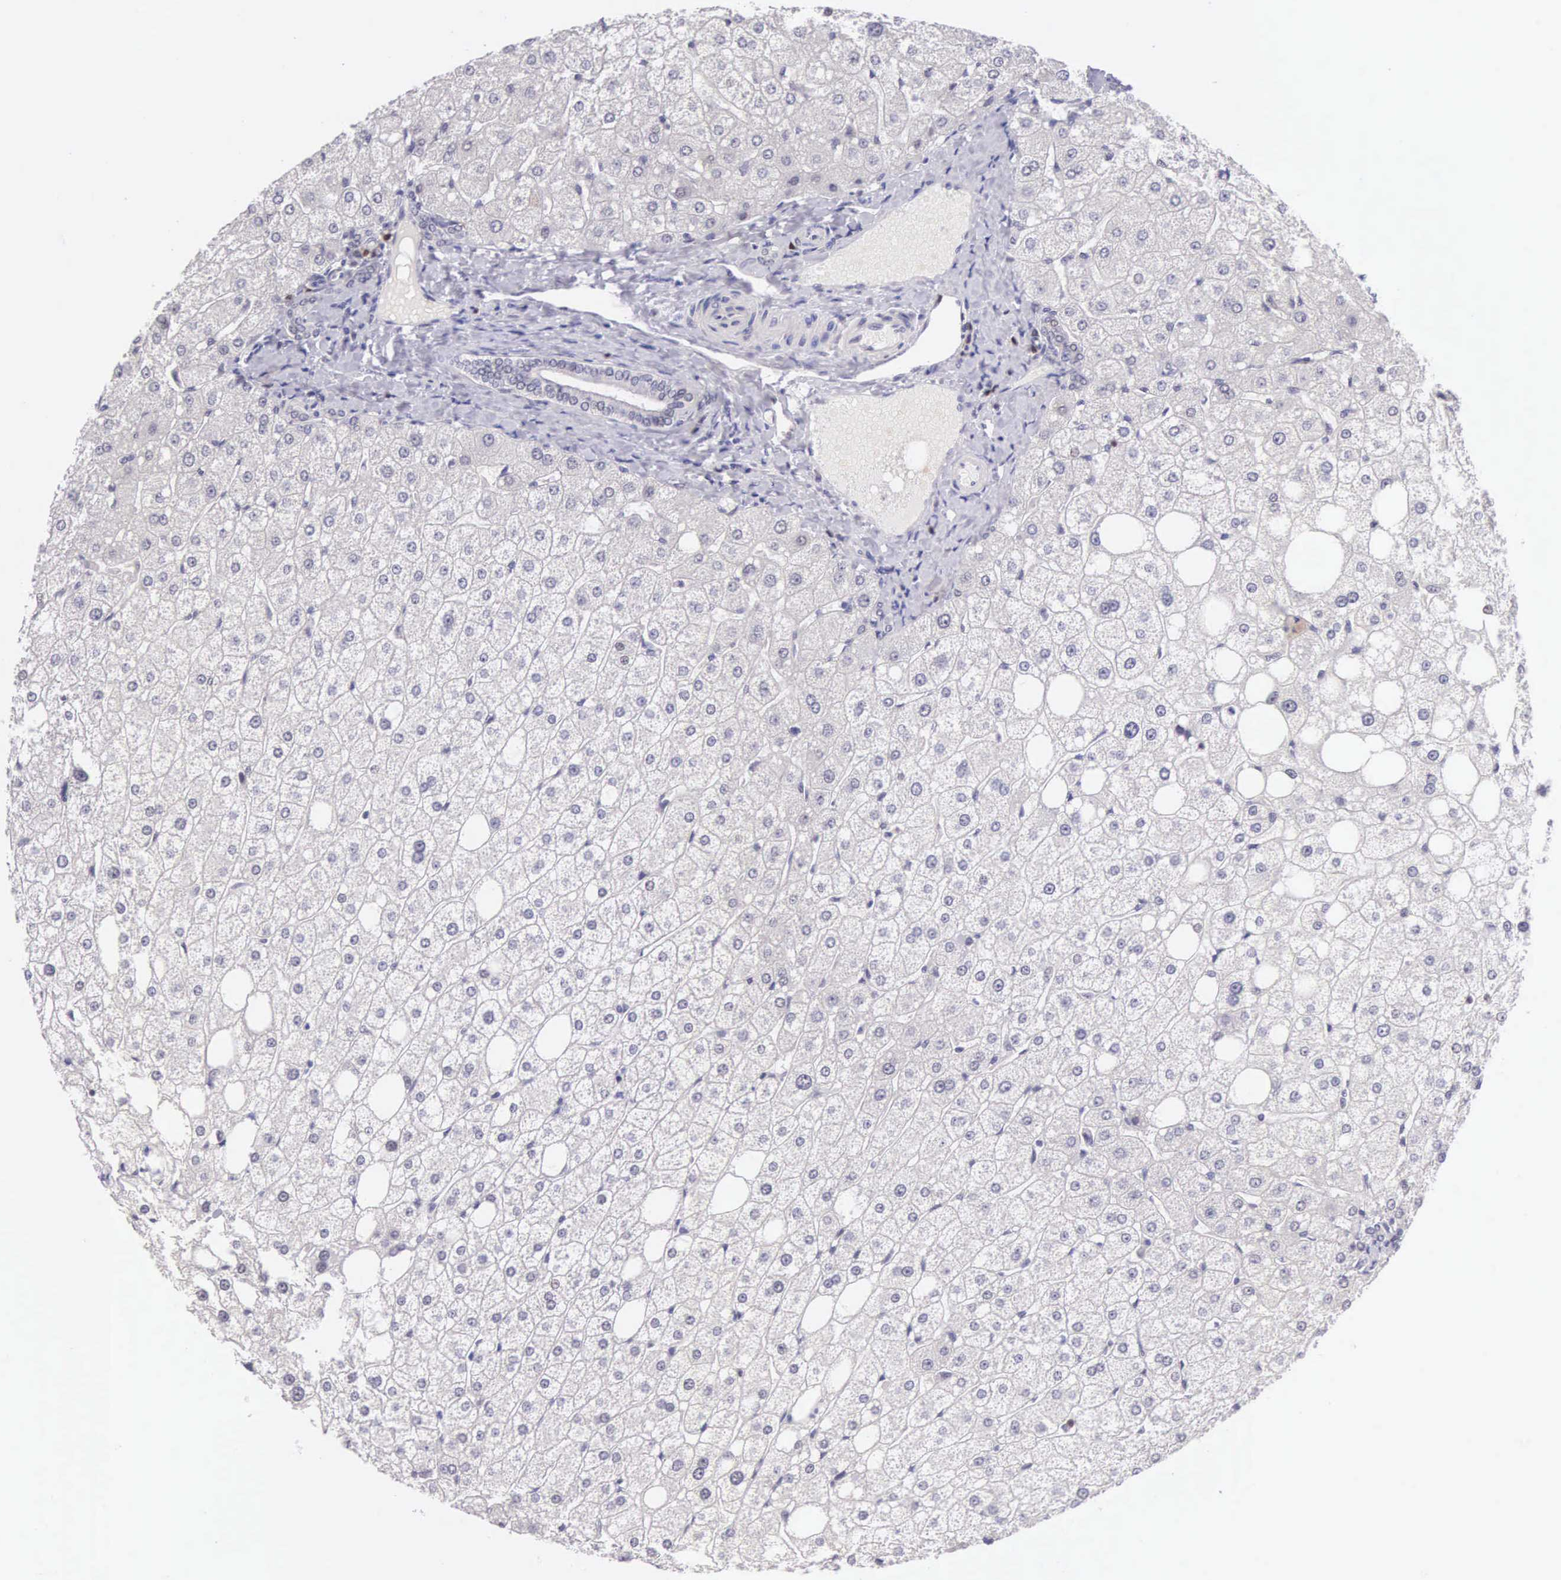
{"staining": {"intensity": "negative", "quantity": "none", "location": "none"}, "tissue": "liver", "cell_type": "Cholangiocytes", "image_type": "normal", "snomed": [{"axis": "morphology", "description": "Normal tissue, NOS"}, {"axis": "topography", "description": "Liver"}], "caption": "A high-resolution photomicrograph shows immunohistochemistry staining of benign liver, which displays no significant staining in cholangiocytes. (DAB (3,3'-diaminobenzidine) immunohistochemistry (IHC) with hematoxylin counter stain).", "gene": "CCDC117", "patient": {"sex": "male", "age": 35}}